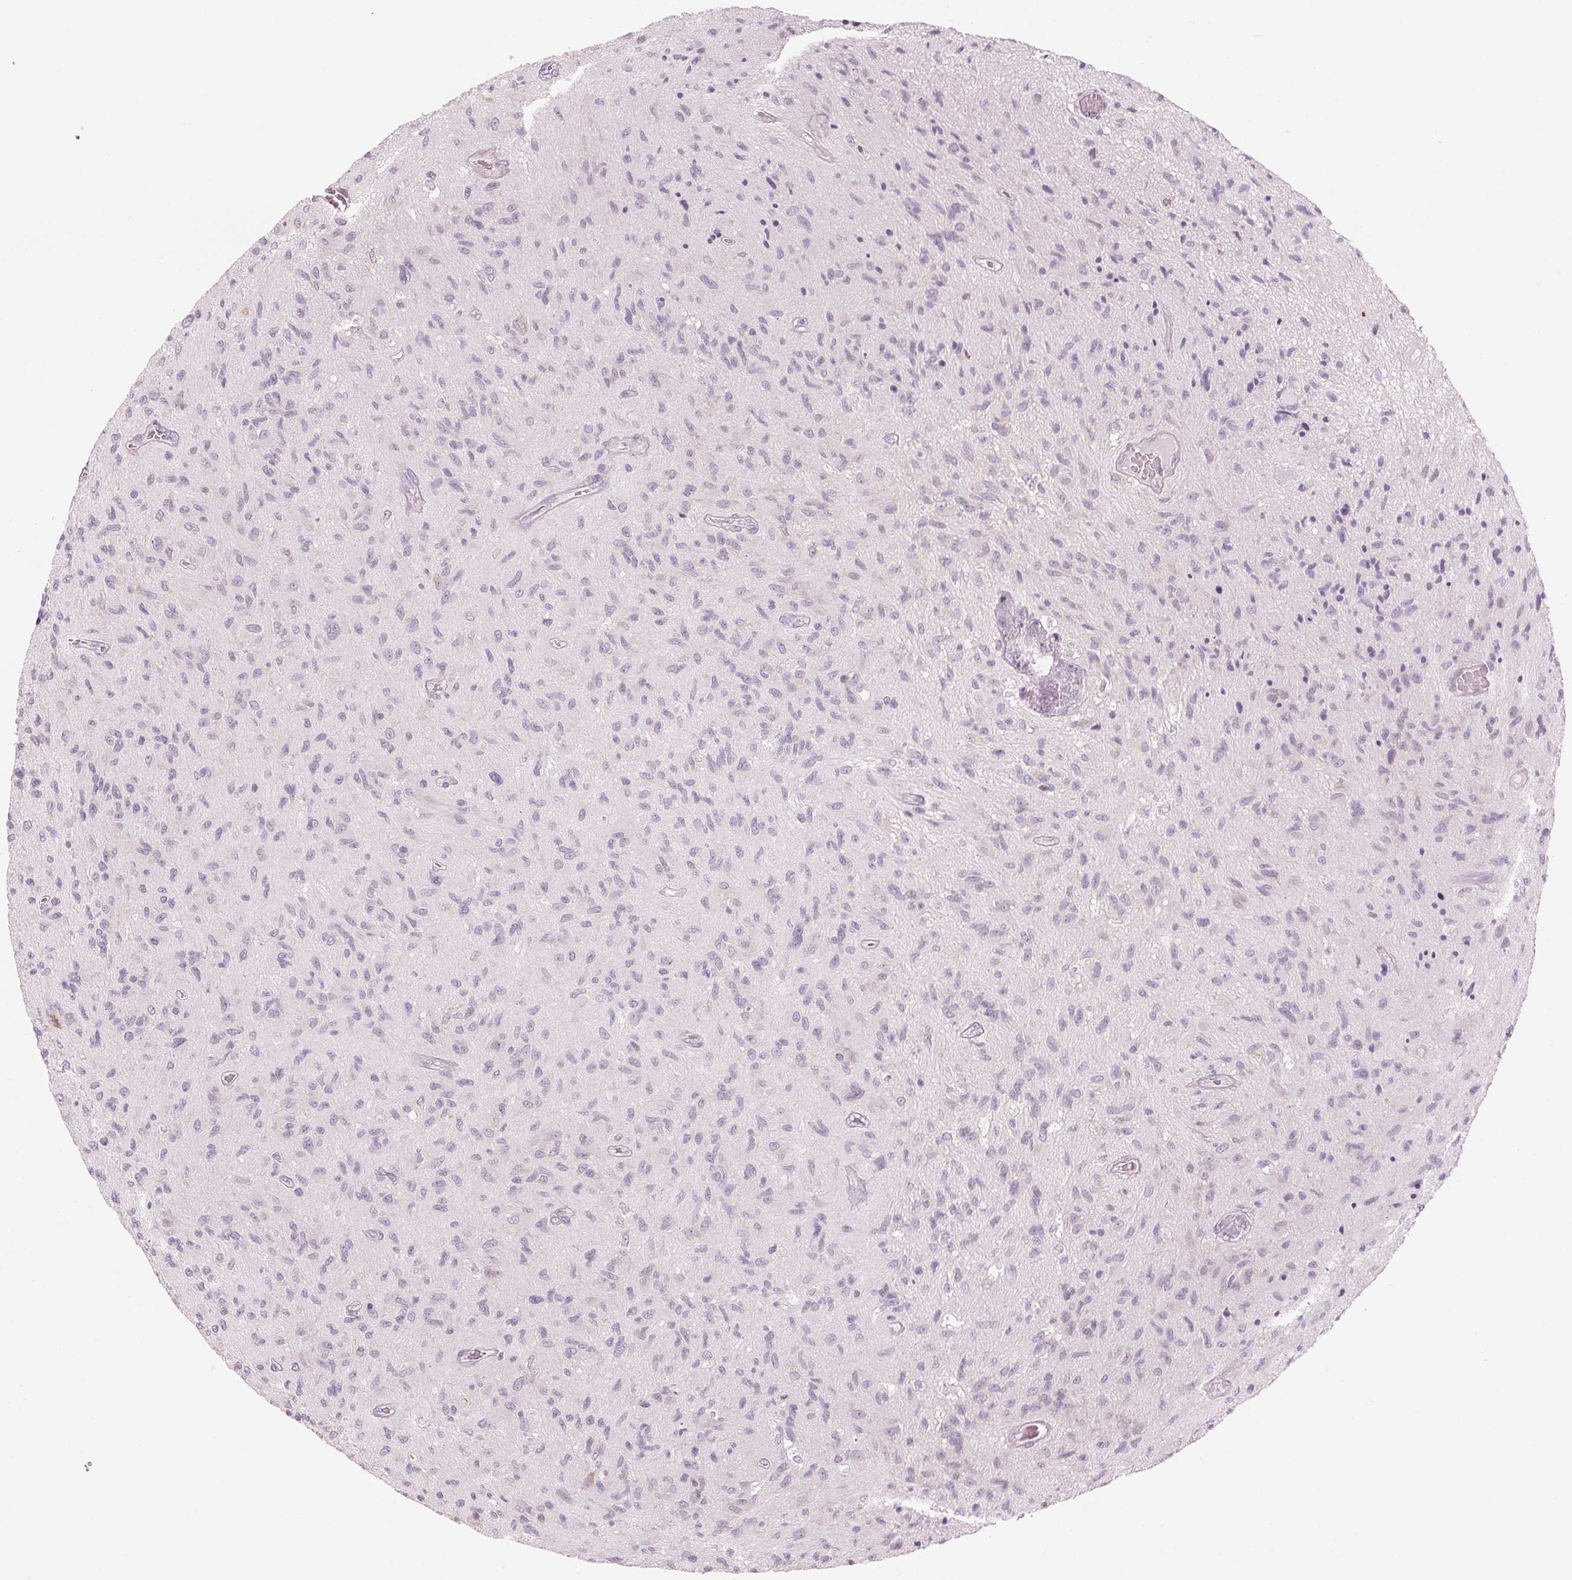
{"staining": {"intensity": "negative", "quantity": "none", "location": "none"}, "tissue": "glioma", "cell_type": "Tumor cells", "image_type": "cancer", "snomed": [{"axis": "morphology", "description": "Glioma, malignant, High grade"}, {"axis": "topography", "description": "Brain"}], "caption": "Immunohistochemical staining of human glioma demonstrates no significant staining in tumor cells.", "gene": "GNMT", "patient": {"sex": "male", "age": 54}}